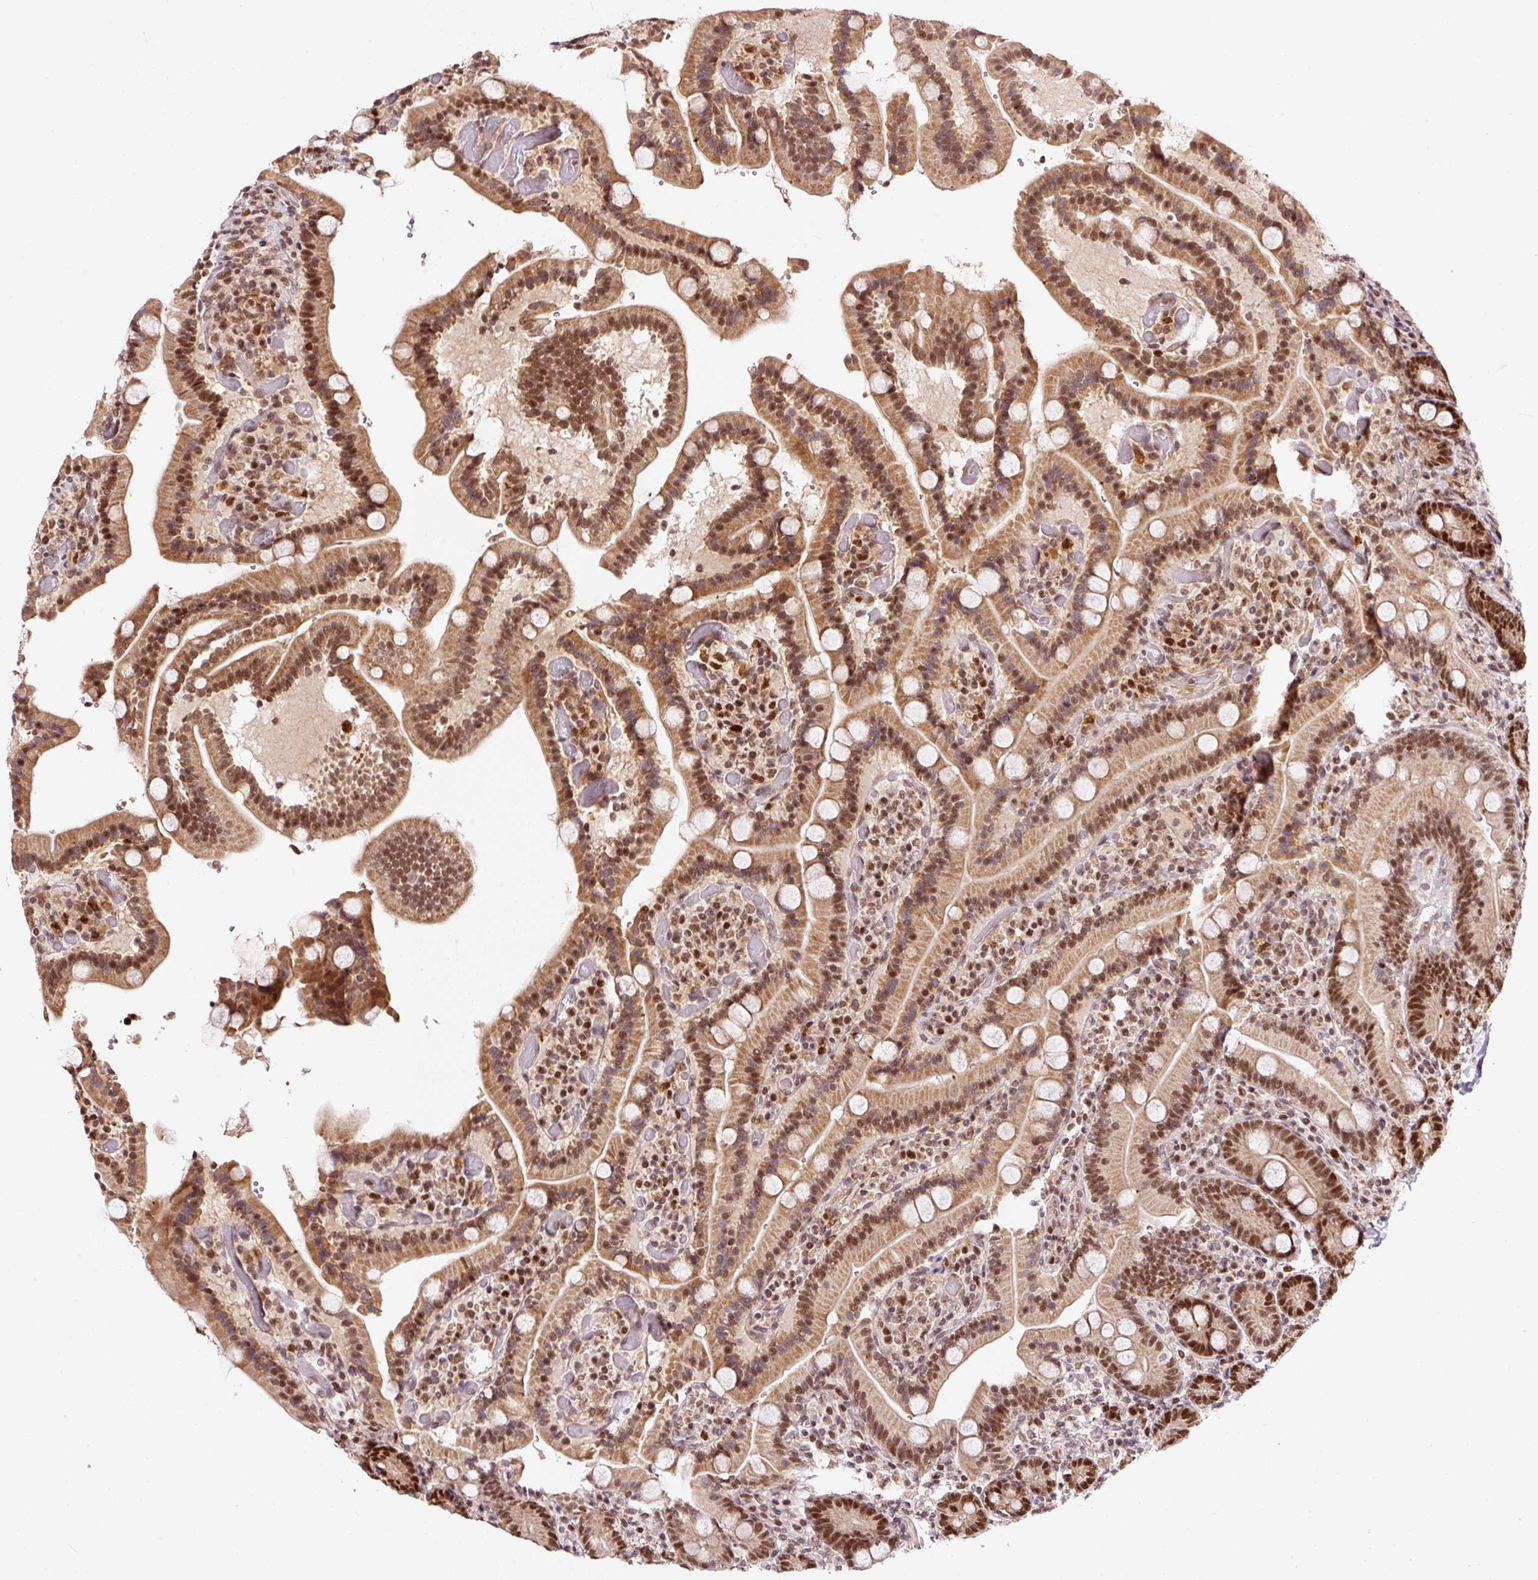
{"staining": {"intensity": "strong", "quantity": "25%-75%", "location": "cytoplasmic/membranous,nuclear"}, "tissue": "duodenum", "cell_type": "Glandular cells", "image_type": "normal", "snomed": [{"axis": "morphology", "description": "Normal tissue, NOS"}, {"axis": "topography", "description": "Duodenum"}], "caption": "An IHC image of benign tissue is shown. Protein staining in brown labels strong cytoplasmic/membranous,nuclear positivity in duodenum within glandular cells. (IHC, brightfield microscopy, high magnification).", "gene": "RFC4", "patient": {"sex": "female", "age": 62}}